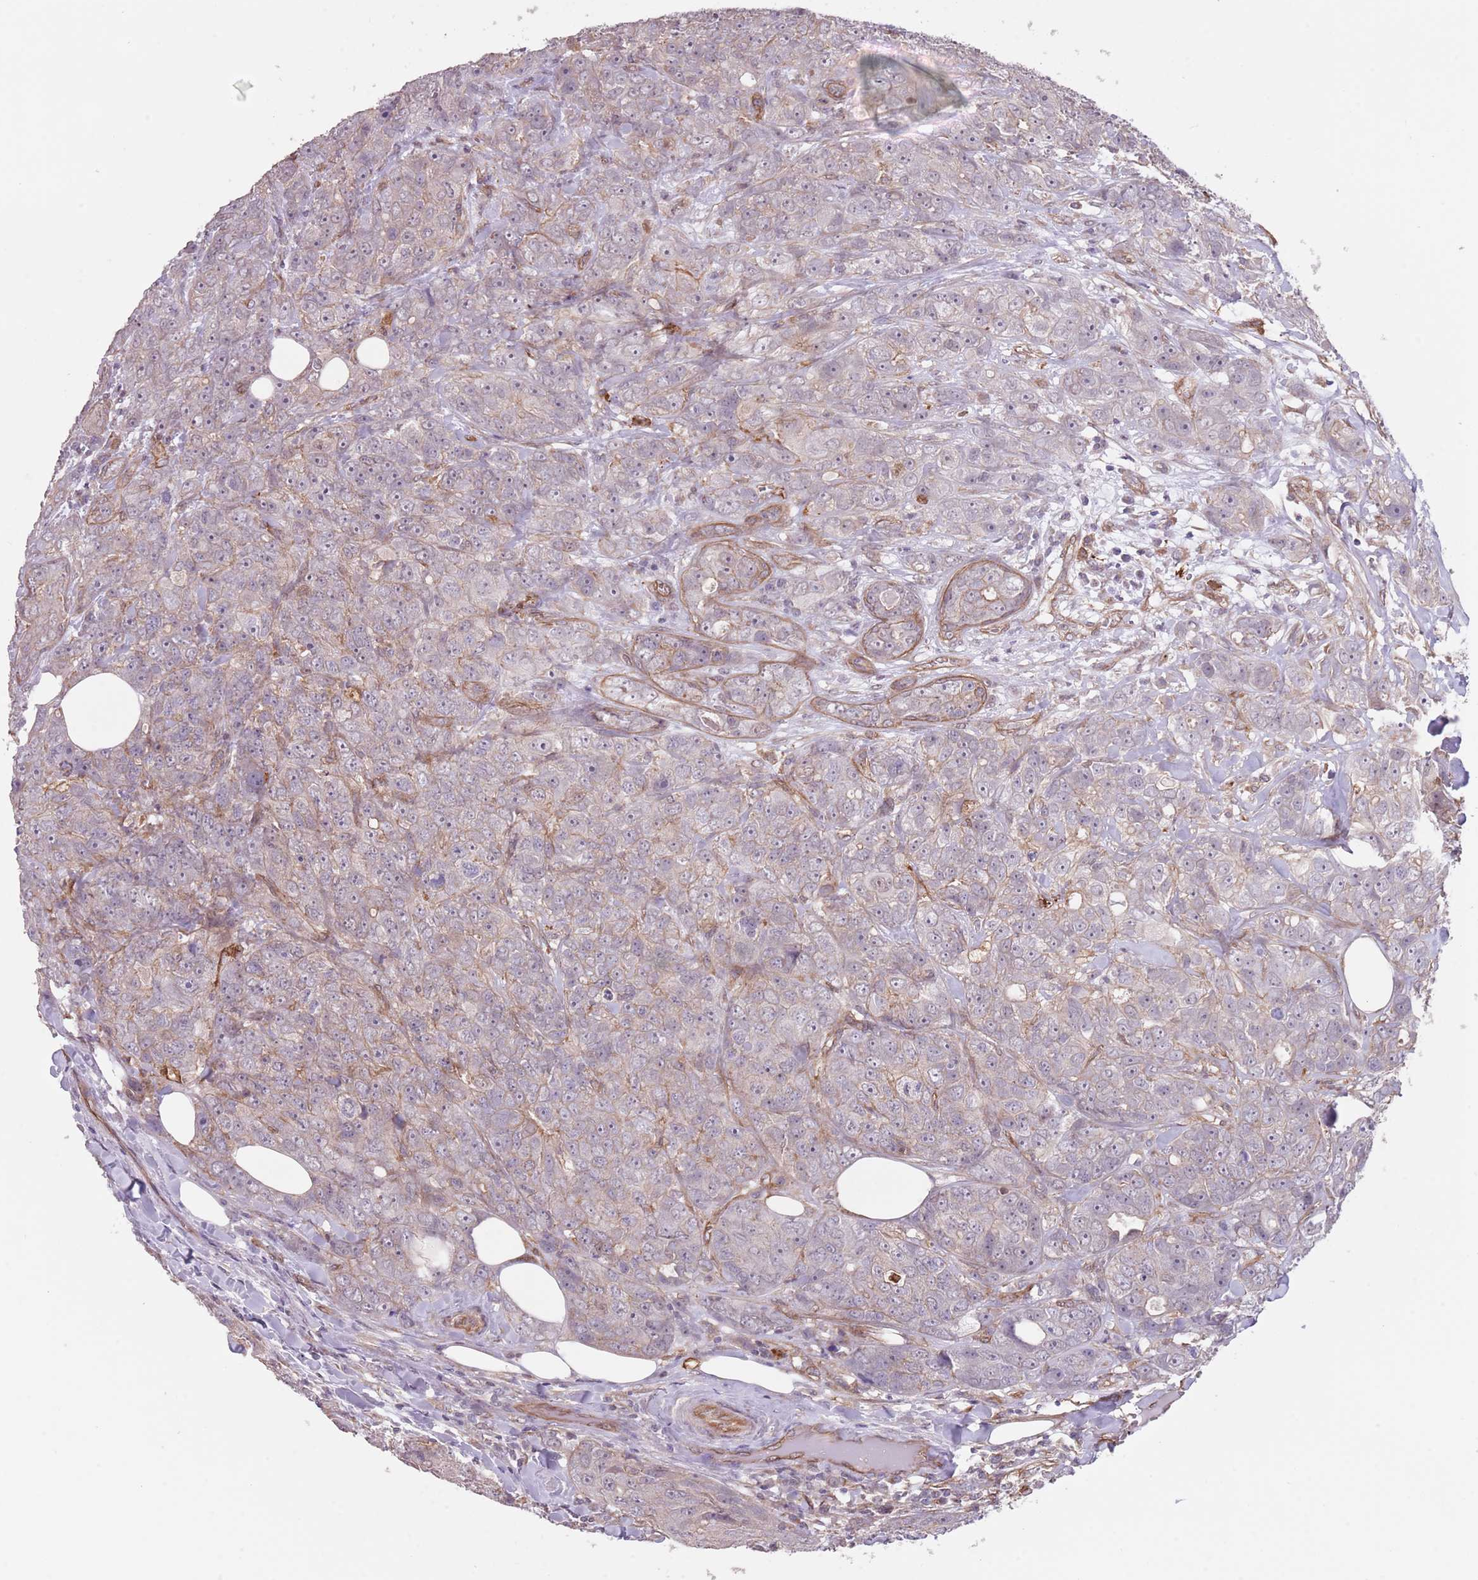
{"staining": {"intensity": "weak", "quantity": "<25%", "location": "cytoplasmic/membranous,nuclear"}, "tissue": "breast cancer", "cell_type": "Tumor cells", "image_type": "cancer", "snomed": [{"axis": "morphology", "description": "Duct carcinoma"}, {"axis": "topography", "description": "Breast"}], "caption": "Tumor cells show no significant protein staining in breast infiltrating ductal carcinoma.", "gene": "CREBZF", "patient": {"sex": "female", "age": 43}}